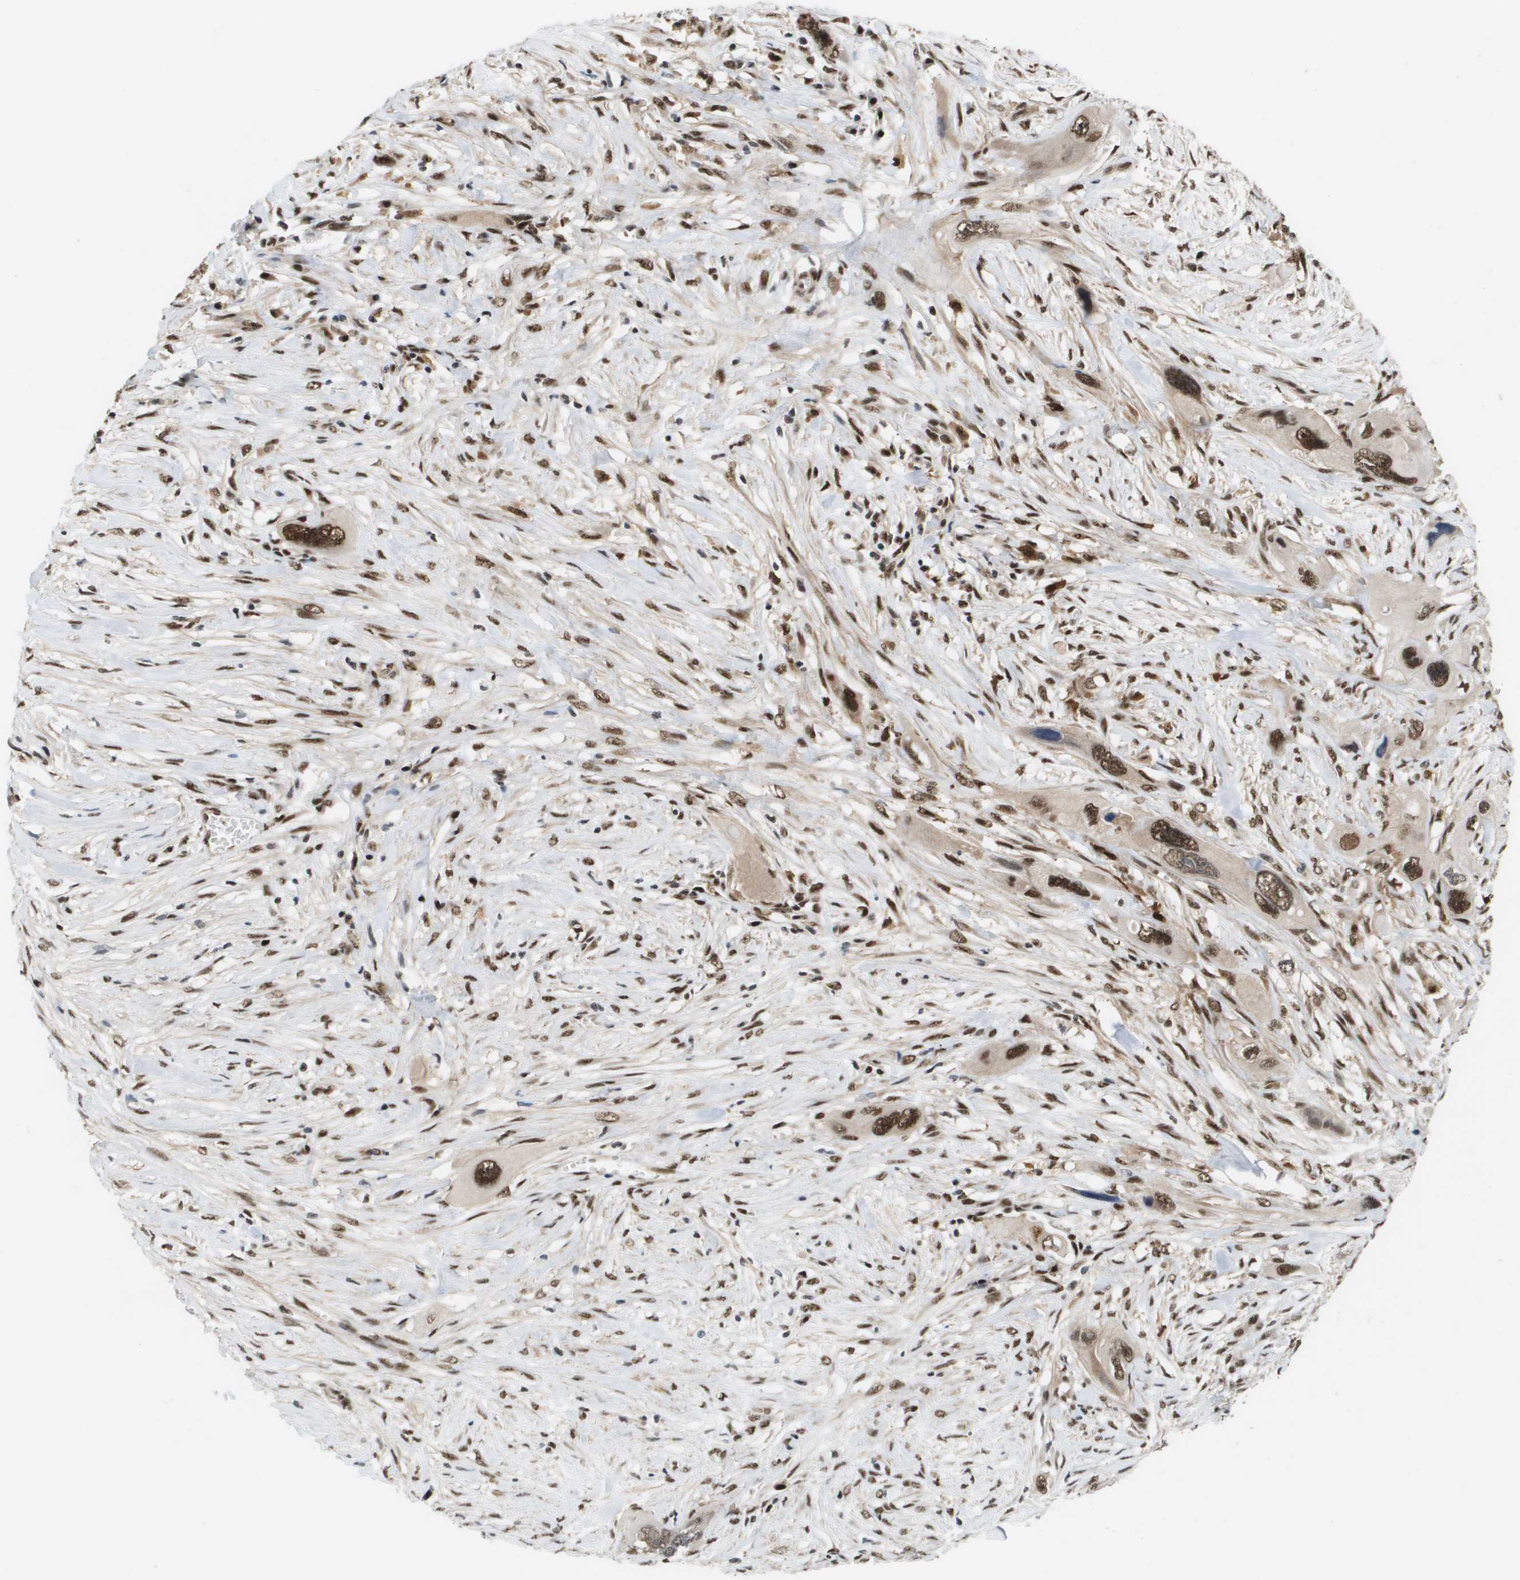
{"staining": {"intensity": "moderate", "quantity": ">75%", "location": "nuclear"}, "tissue": "pancreatic cancer", "cell_type": "Tumor cells", "image_type": "cancer", "snomed": [{"axis": "morphology", "description": "Adenocarcinoma, NOS"}, {"axis": "topography", "description": "Pancreas"}], "caption": "Brown immunohistochemical staining in pancreatic adenocarcinoma shows moderate nuclear positivity in approximately >75% of tumor cells.", "gene": "PRCC", "patient": {"sex": "male", "age": 73}}